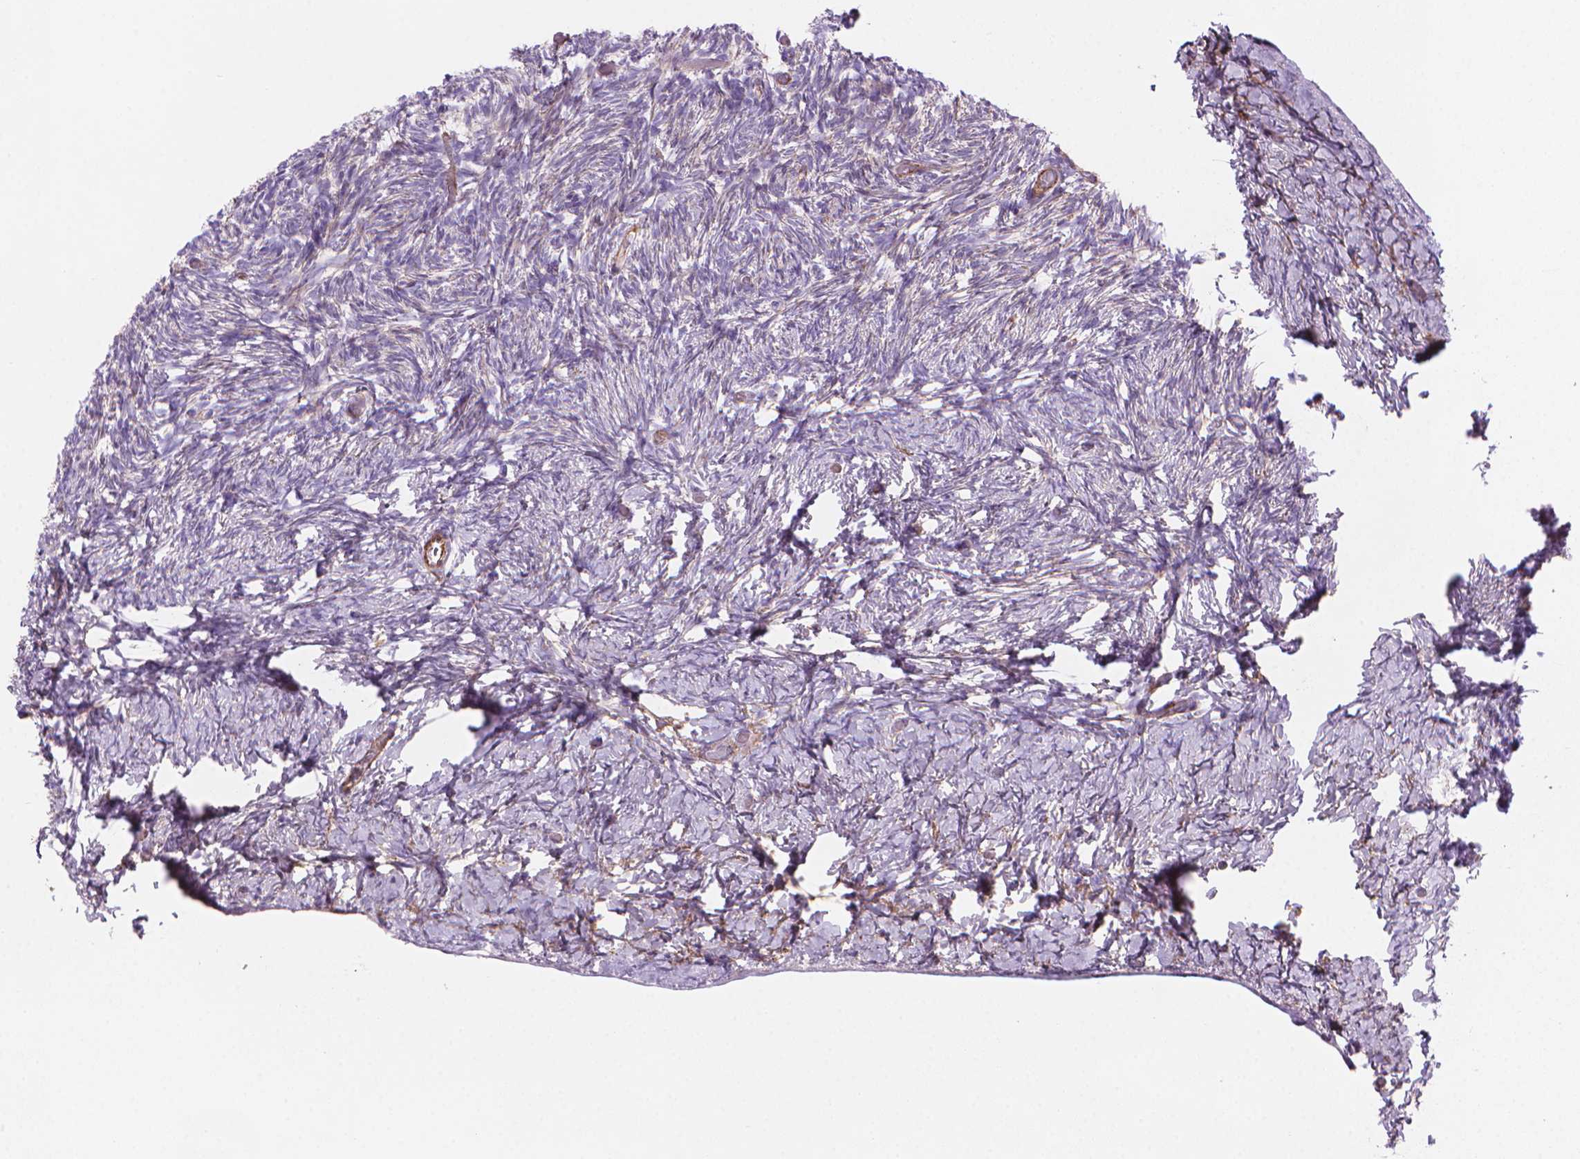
{"staining": {"intensity": "moderate", "quantity": "<25%", "location": "cytoplasmic/membranous"}, "tissue": "ovary", "cell_type": "Ovarian stroma cells", "image_type": "normal", "snomed": [{"axis": "morphology", "description": "Normal tissue, NOS"}, {"axis": "topography", "description": "Ovary"}], "caption": "Ovarian stroma cells exhibit low levels of moderate cytoplasmic/membranous positivity in approximately <25% of cells in unremarkable human ovary.", "gene": "PATJ", "patient": {"sex": "female", "age": 39}}